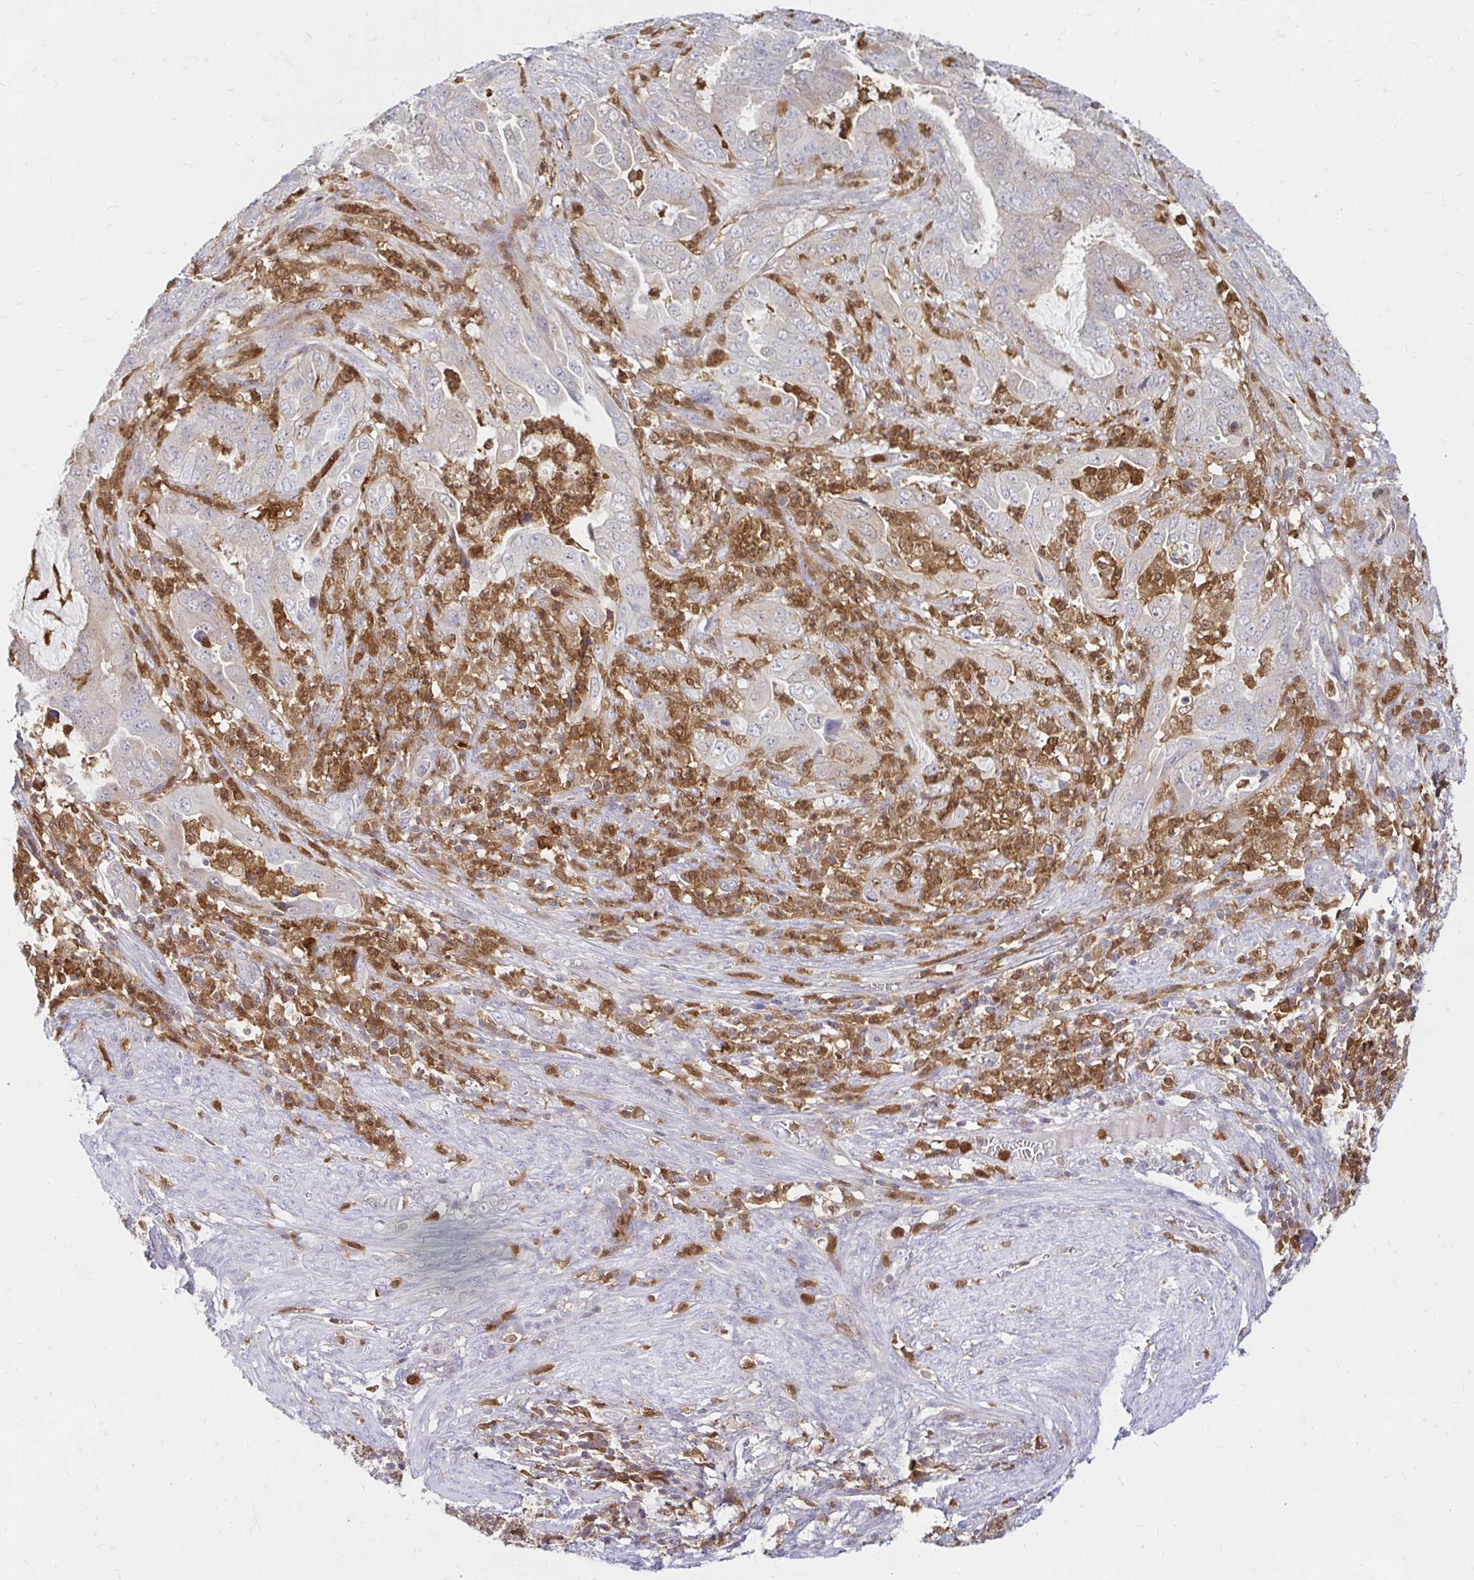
{"staining": {"intensity": "weak", "quantity": "<25%", "location": "cytoplasmic/membranous"}, "tissue": "endometrial cancer", "cell_type": "Tumor cells", "image_type": "cancer", "snomed": [{"axis": "morphology", "description": "Adenocarcinoma, NOS"}, {"axis": "topography", "description": "Endometrium"}], "caption": "Immunohistochemistry (IHC) photomicrograph of neoplastic tissue: adenocarcinoma (endometrial) stained with DAB reveals no significant protein expression in tumor cells.", "gene": "PYCARD", "patient": {"sex": "female", "age": 51}}